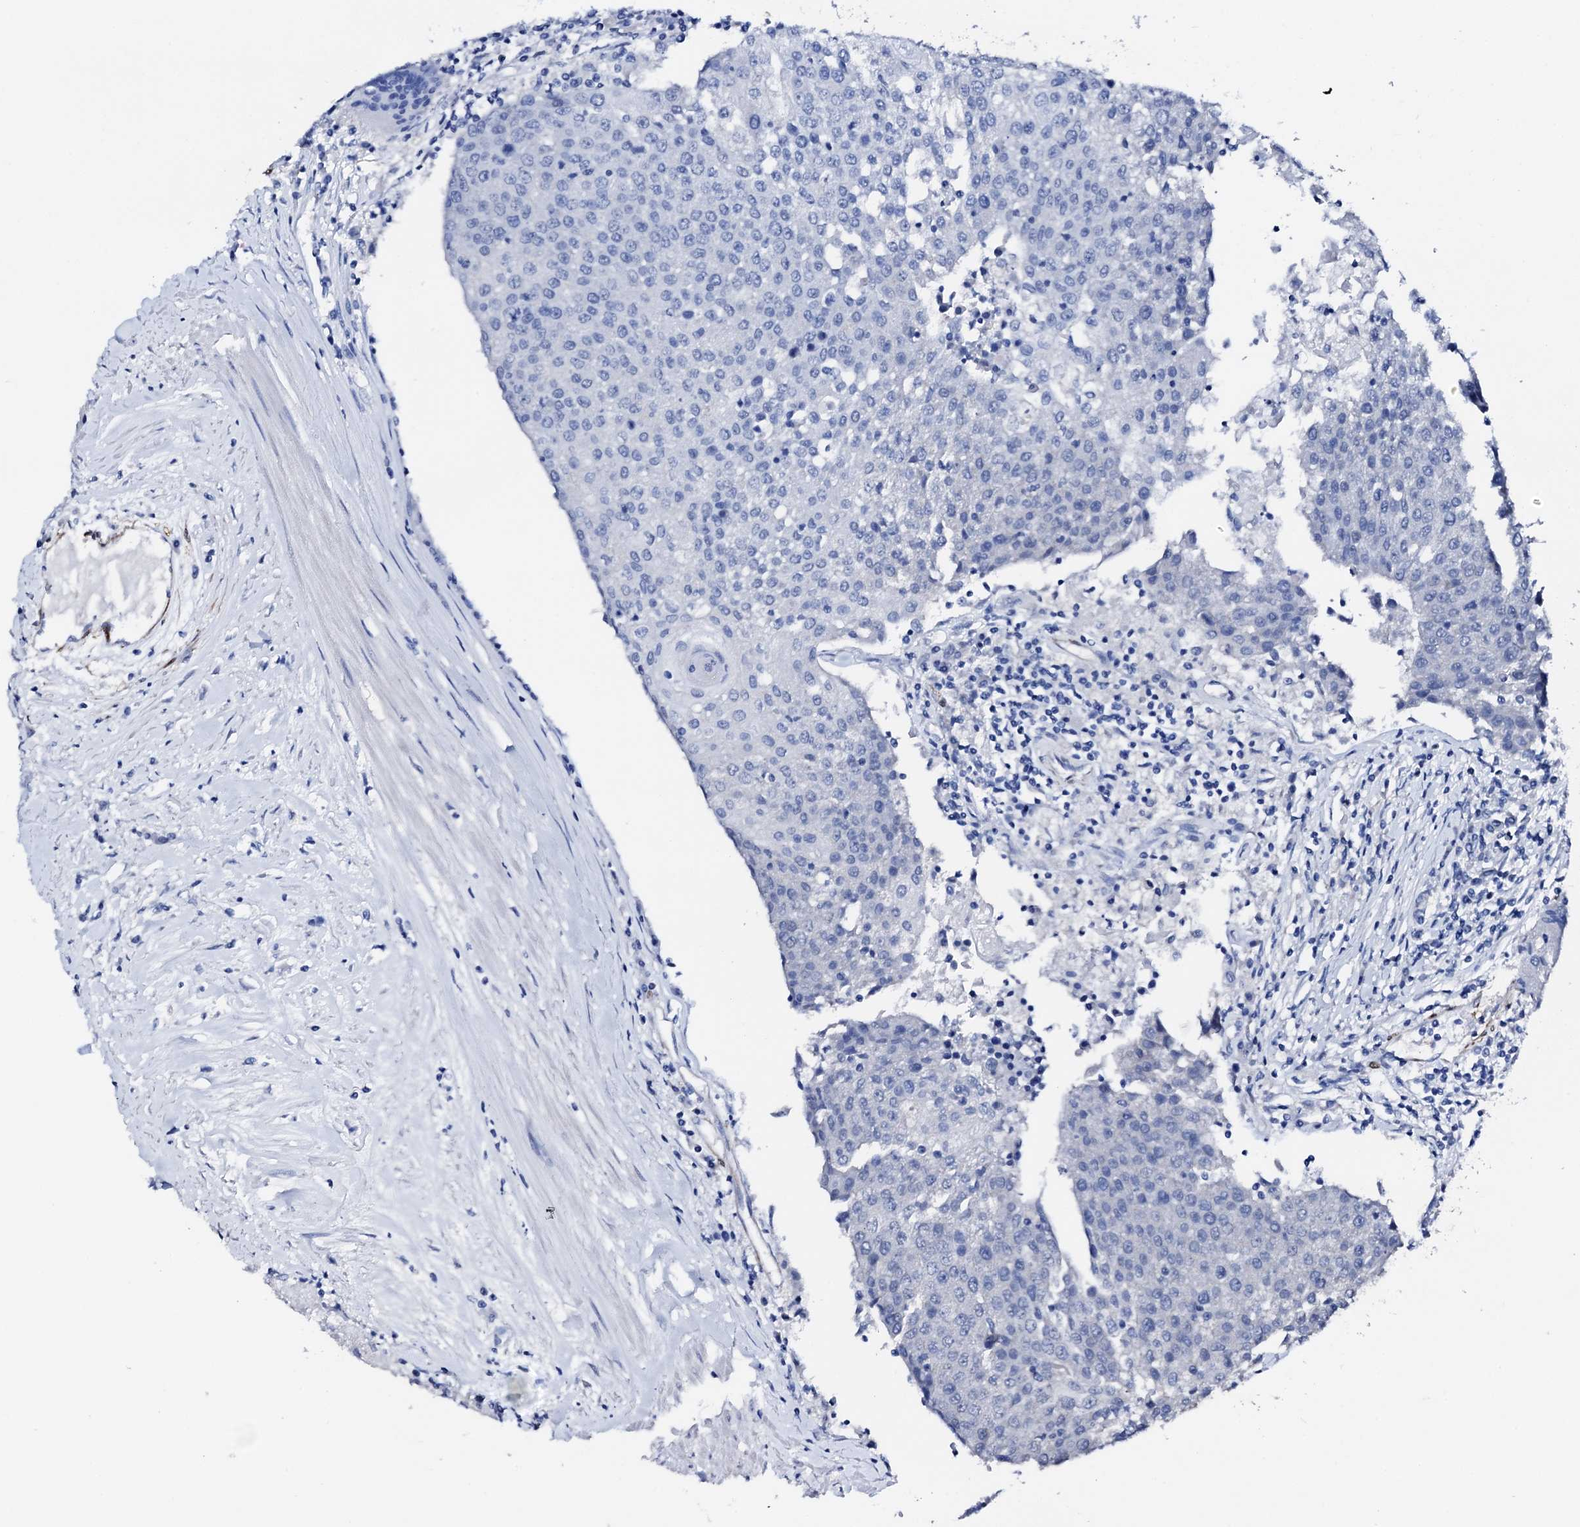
{"staining": {"intensity": "negative", "quantity": "none", "location": "none"}, "tissue": "urothelial cancer", "cell_type": "Tumor cells", "image_type": "cancer", "snomed": [{"axis": "morphology", "description": "Urothelial carcinoma, High grade"}, {"axis": "topography", "description": "Urinary bladder"}], "caption": "Tumor cells show no significant expression in urothelial cancer. (DAB IHC with hematoxylin counter stain).", "gene": "NRIP2", "patient": {"sex": "female", "age": 85}}